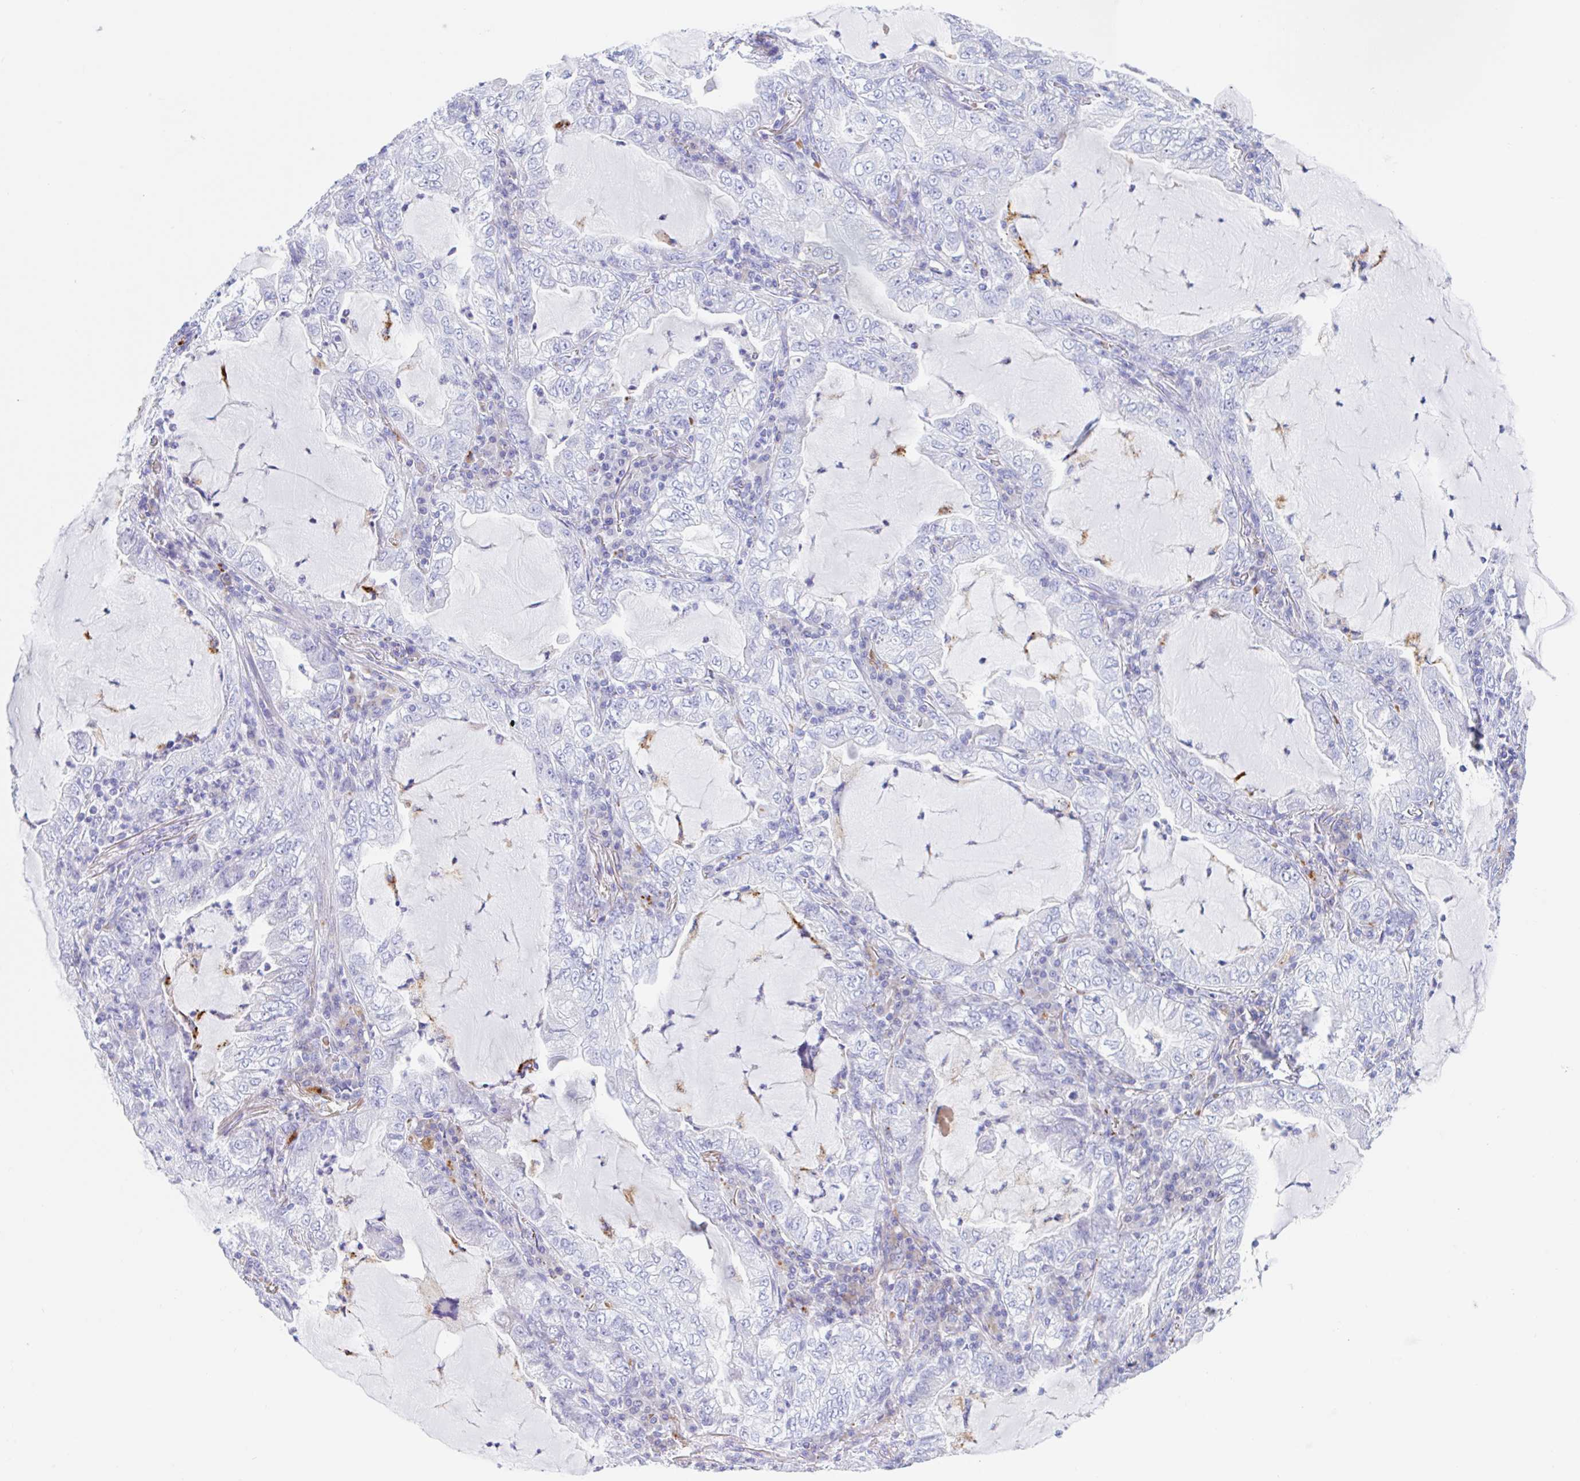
{"staining": {"intensity": "negative", "quantity": "none", "location": "none"}, "tissue": "lung cancer", "cell_type": "Tumor cells", "image_type": "cancer", "snomed": [{"axis": "morphology", "description": "Adenocarcinoma, NOS"}, {"axis": "topography", "description": "Lung"}], "caption": "Tumor cells are negative for brown protein staining in lung adenocarcinoma.", "gene": "ANKRD9", "patient": {"sex": "female", "age": 73}}